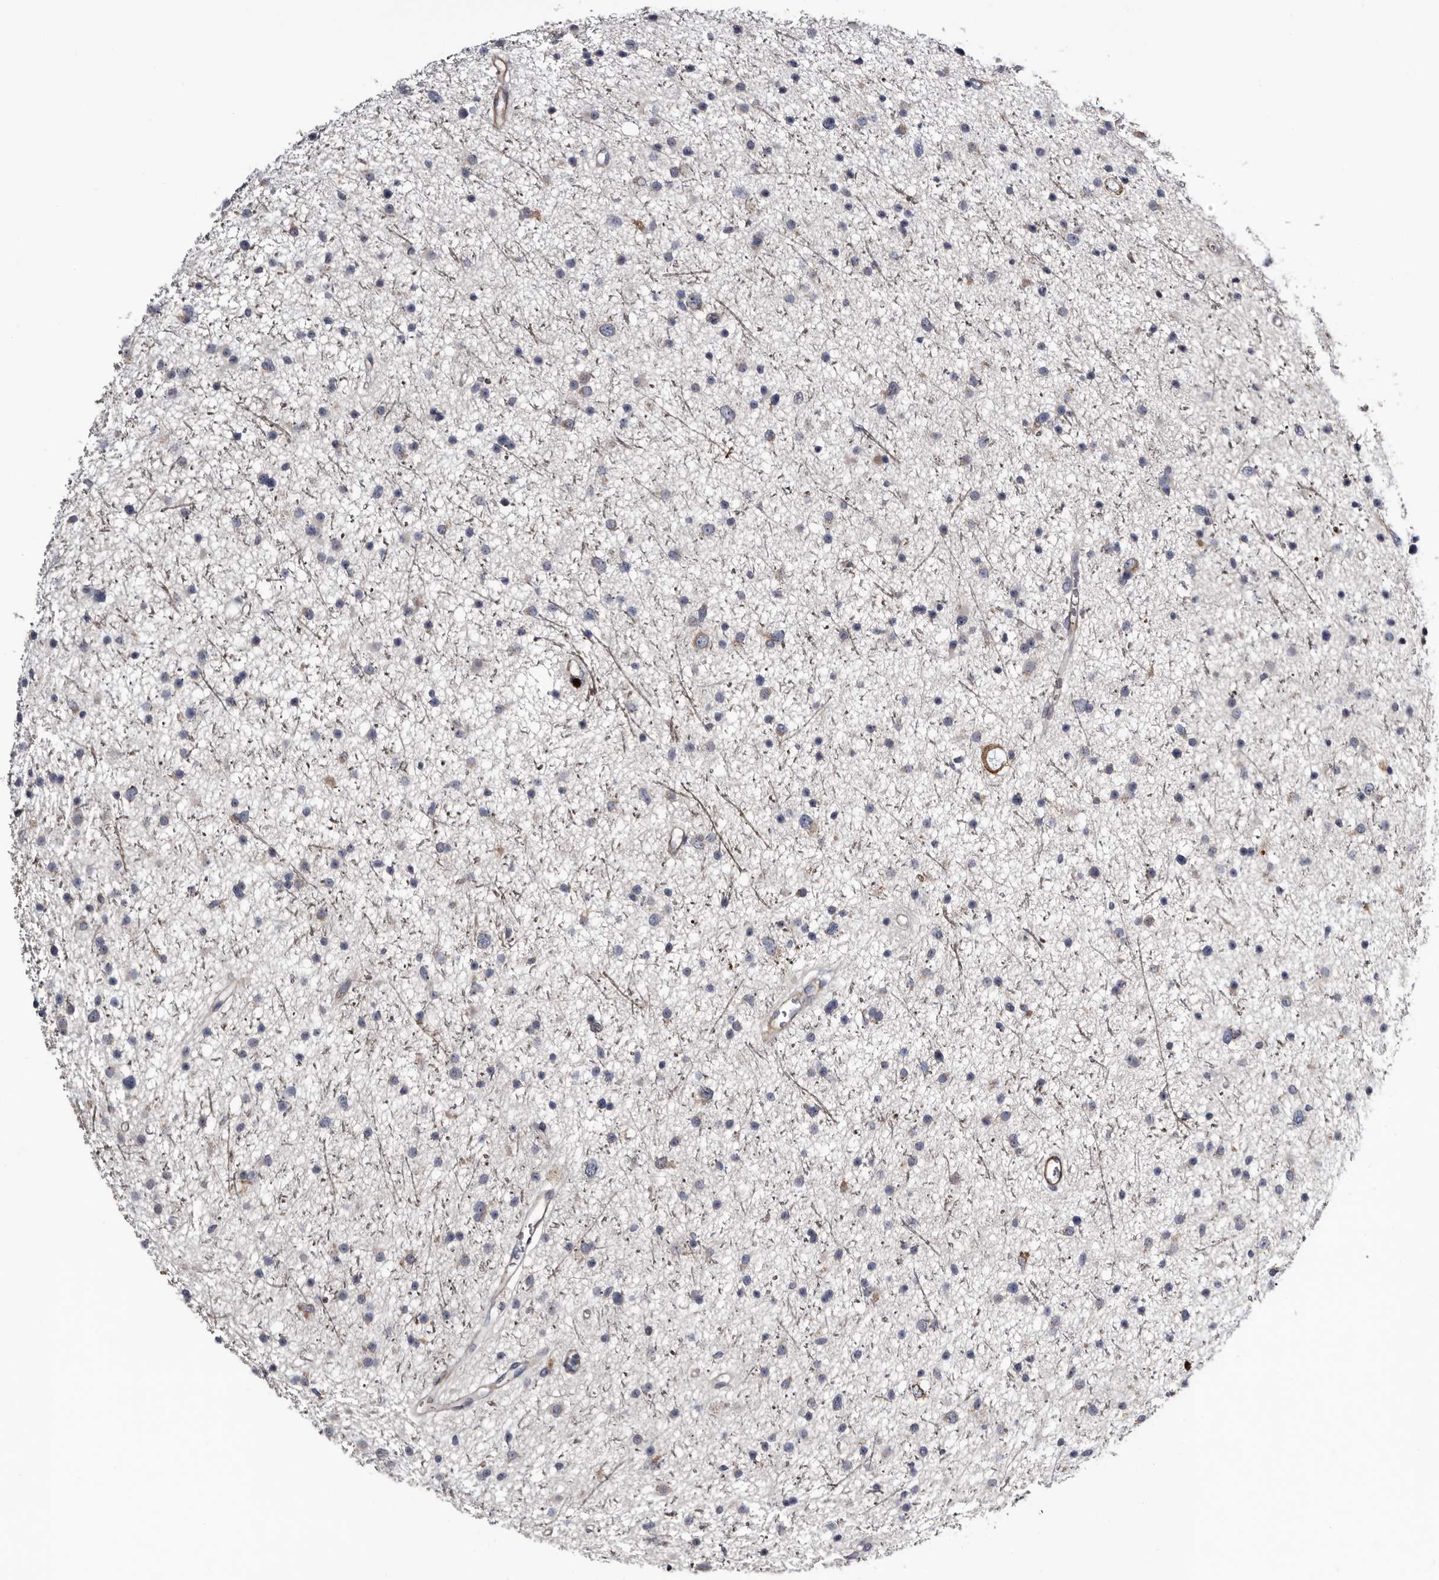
{"staining": {"intensity": "negative", "quantity": "none", "location": "none"}, "tissue": "glioma", "cell_type": "Tumor cells", "image_type": "cancer", "snomed": [{"axis": "morphology", "description": "Glioma, malignant, Low grade"}, {"axis": "topography", "description": "Cerebral cortex"}], "caption": "Immunohistochemistry histopathology image of neoplastic tissue: glioma stained with DAB (3,3'-diaminobenzidine) demonstrates no significant protein positivity in tumor cells.", "gene": "IARS1", "patient": {"sex": "female", "age": 39}}